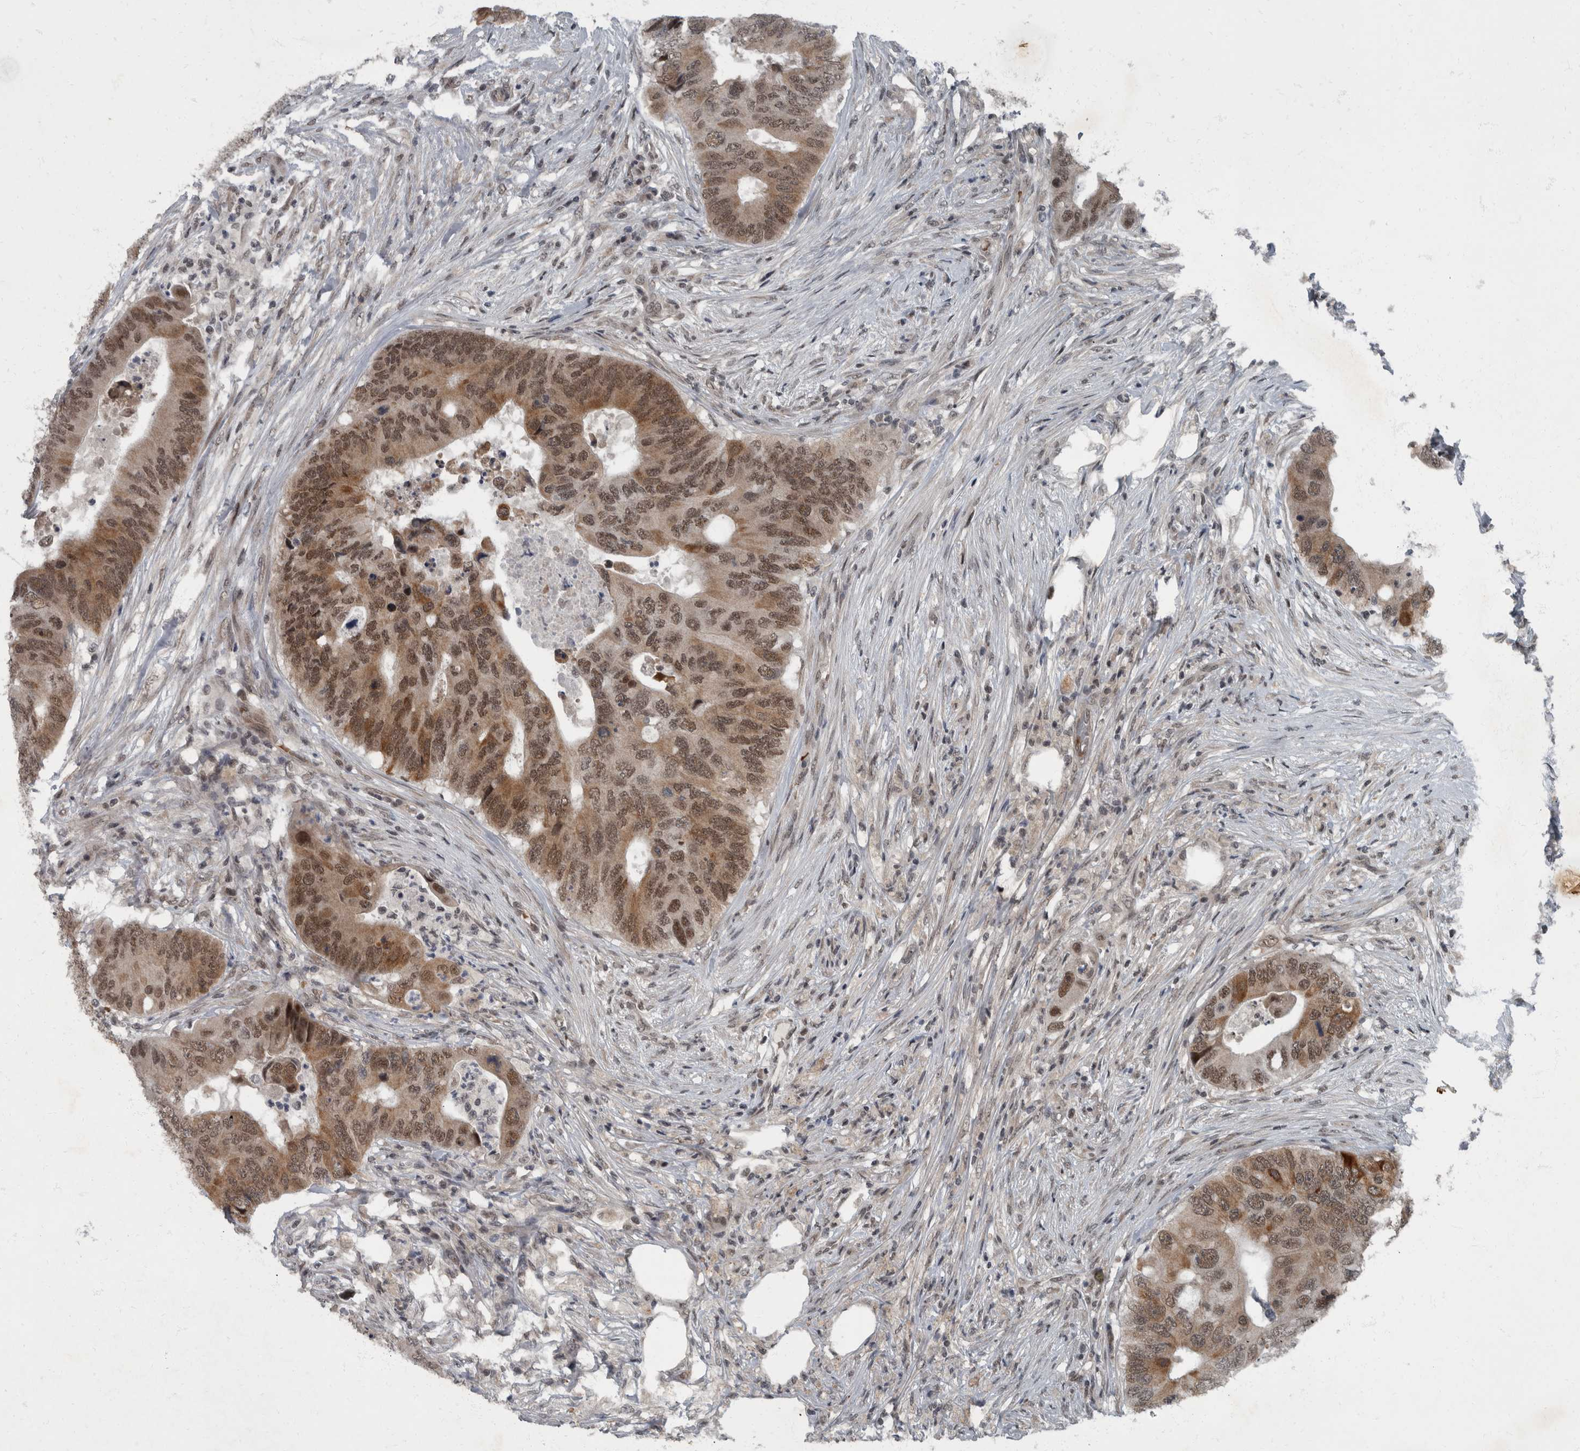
{"staining": {"intensity": "moderate", "quantity": ">75%", "location": "cytoplasmic/membranous,nuclear"}, "tissue": "colorectal cancer", "cell_type": "Tumor cells", "image_type": "cancer", "snomed": [{"axis": "morphology", "description": "Adenocarcinoma, NOS"}, {"axis": "topography", "description": "Colon"}], "caption": "This is an image of immunohistochemistry (IHC) staining of adenocarcinoma (colorectal), which shows moderate staining in the cytoplasmic/membranous and nuclear of tumor cells.", "gene": "WDR33", "patient": {"sex": "male", "age": 71}}